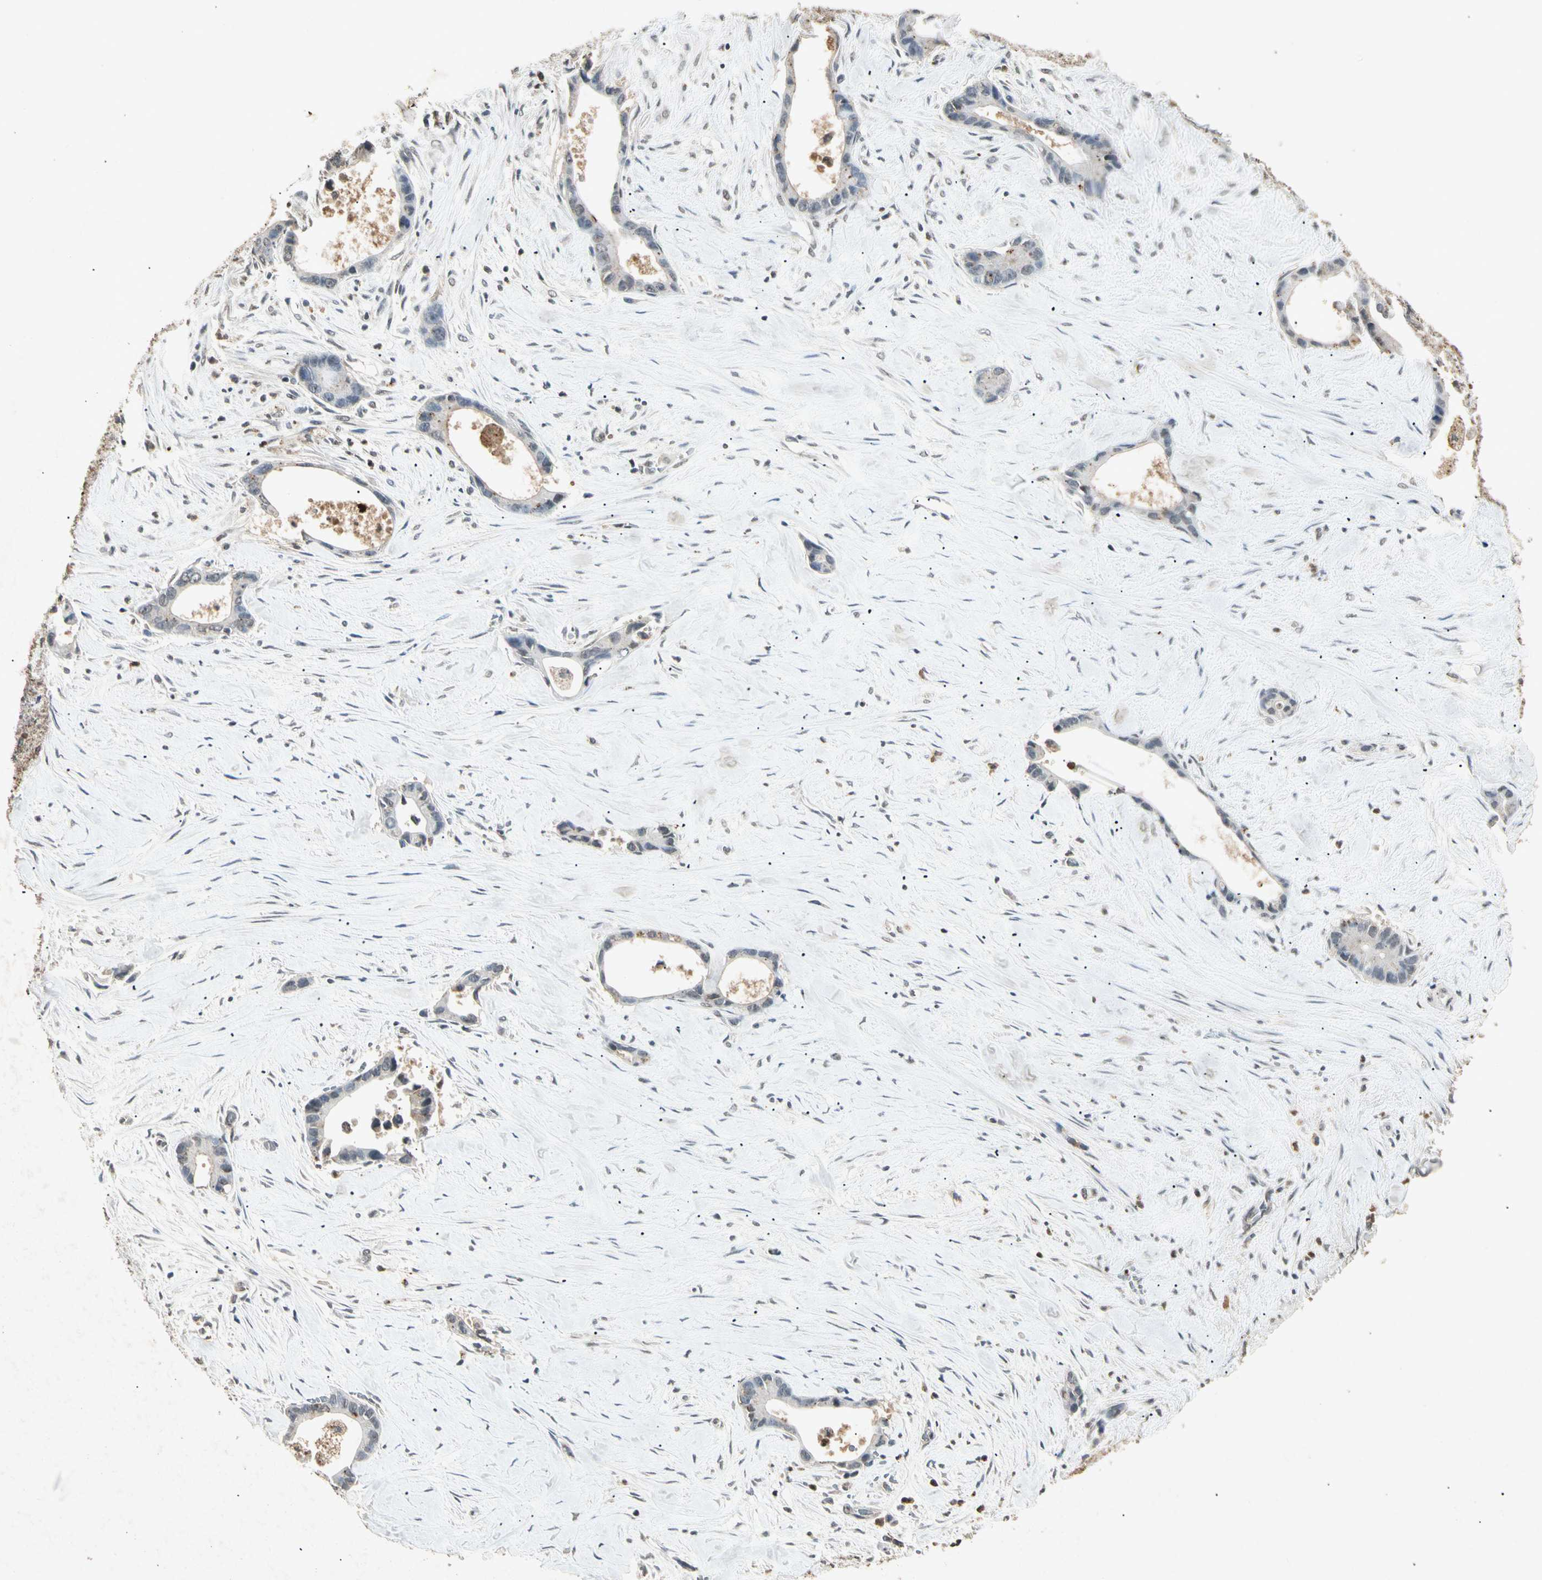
{"staining": {"intensity": "negative", "quantity": "none", "location": "none"}, "tissue": "liver cancer", "cell_type": "Tumor cells", "image_type": "cancer", "snomed": [{"axis": "morphology", "description": "Cholangiocarcinoma"}, {"axis": "topography", "description": "Liver"}], "caption": "An immunohistochemistry (IHC) micrograph of cholangiocarcinoma (liver) is shown. There is no staining in tumor cells of cholangiocarcinoma (liver). The staining is performed using DAB brown chromogen with nuclei counter-stained in using hematoxylin.", "gene": "CP", "patient": {"sex": "female", "age": 55}}